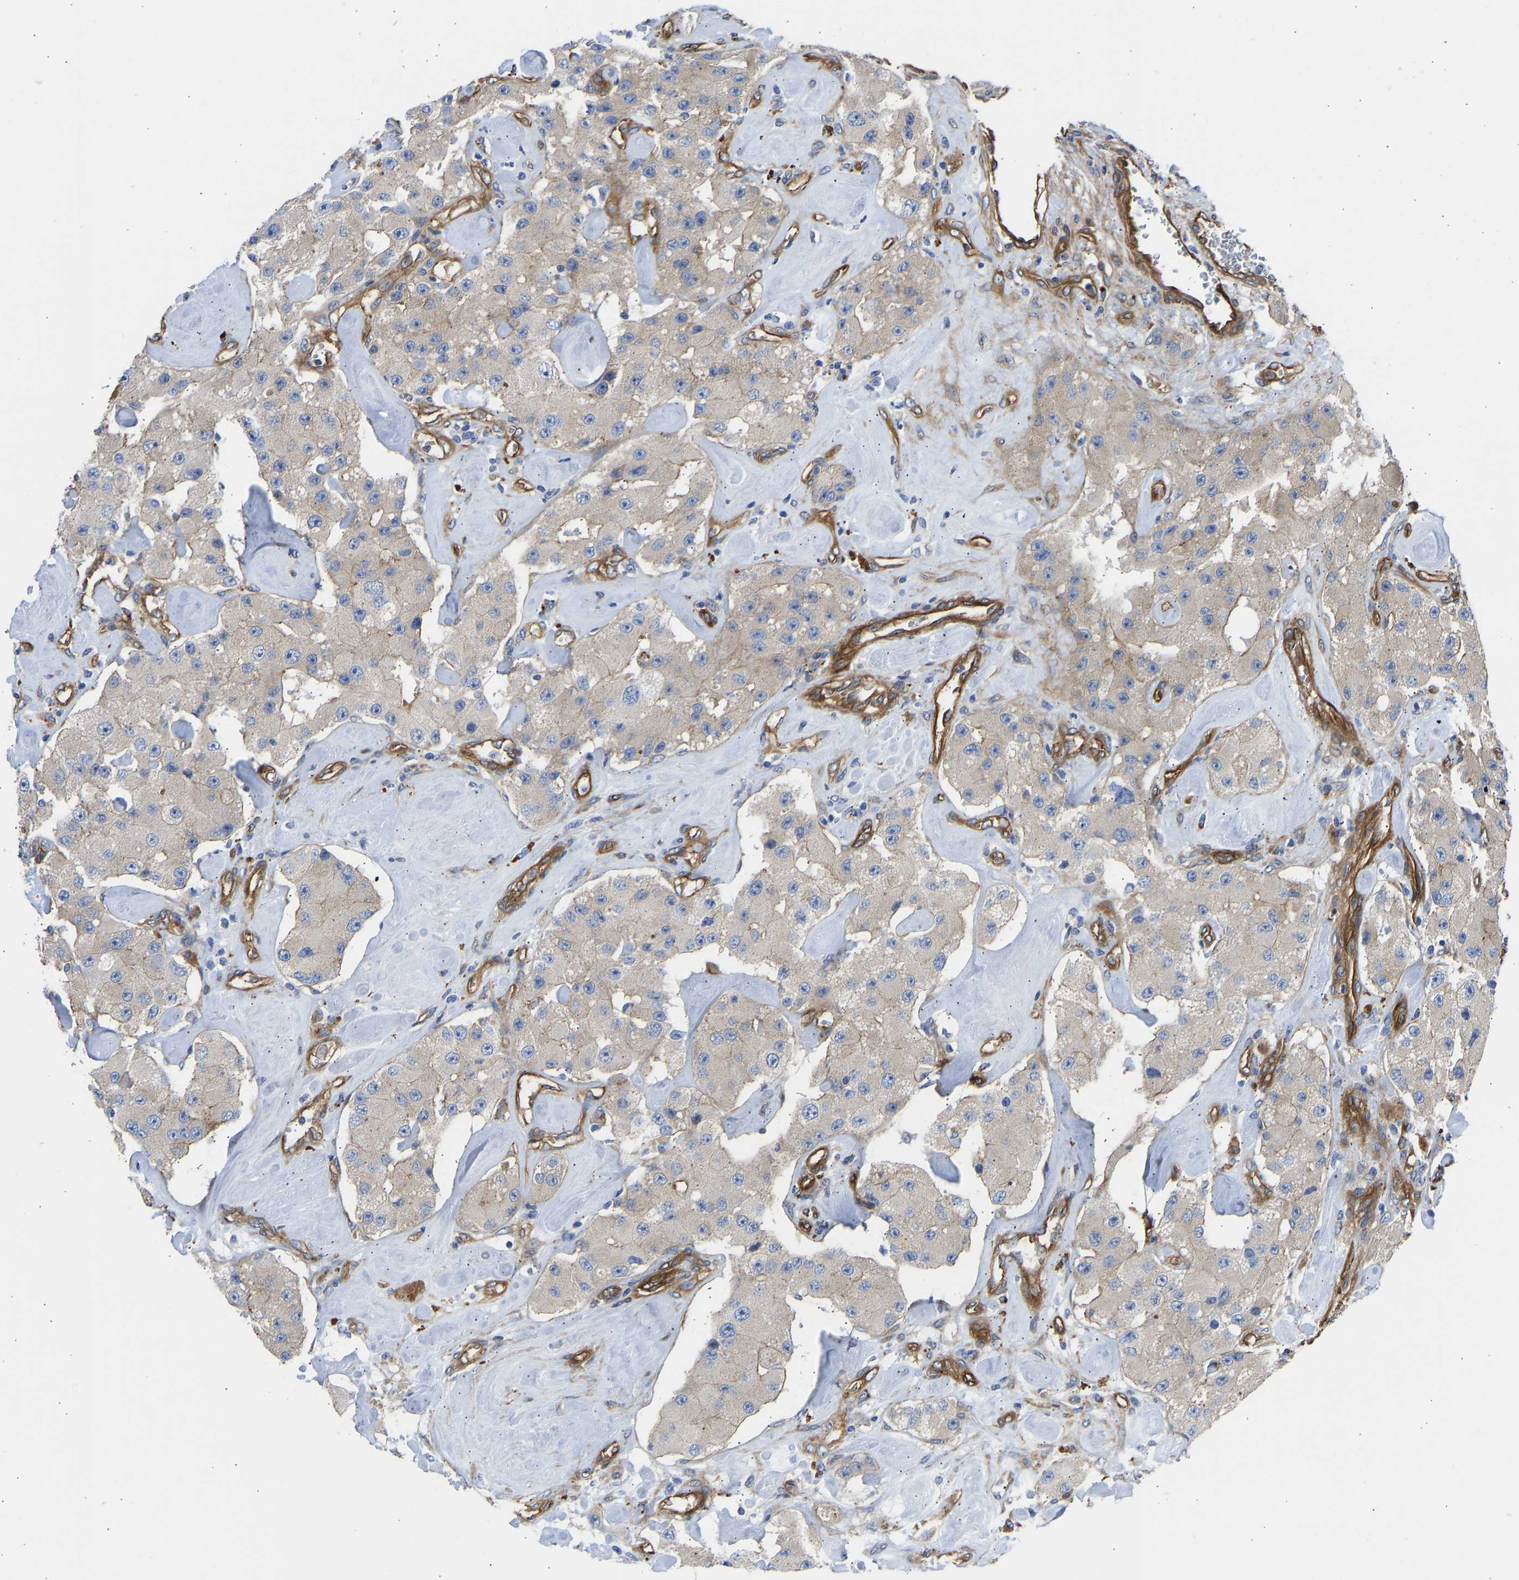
{"staining": {"intensity": "weak", "quantity": "25%-75%", "location": "cytoplasmic/membranous"}, "tissue": "carcinoid", "cell_type": "Tumor cells", "image_type": "cancer", "snomed": [{"axis": "morphology", "description": "Carcinoid, malignant, NOS"}, {"axis": "topography", "description": "Pancreas"}], "caption": "Tumor cells exhibit low levels of weak cytoplasmic/membranous positivity in about 25%-75% of cells in carcinoid (malignant).", "gene": "MYO1C", "patient": {"sex": "male", "age": 41}}